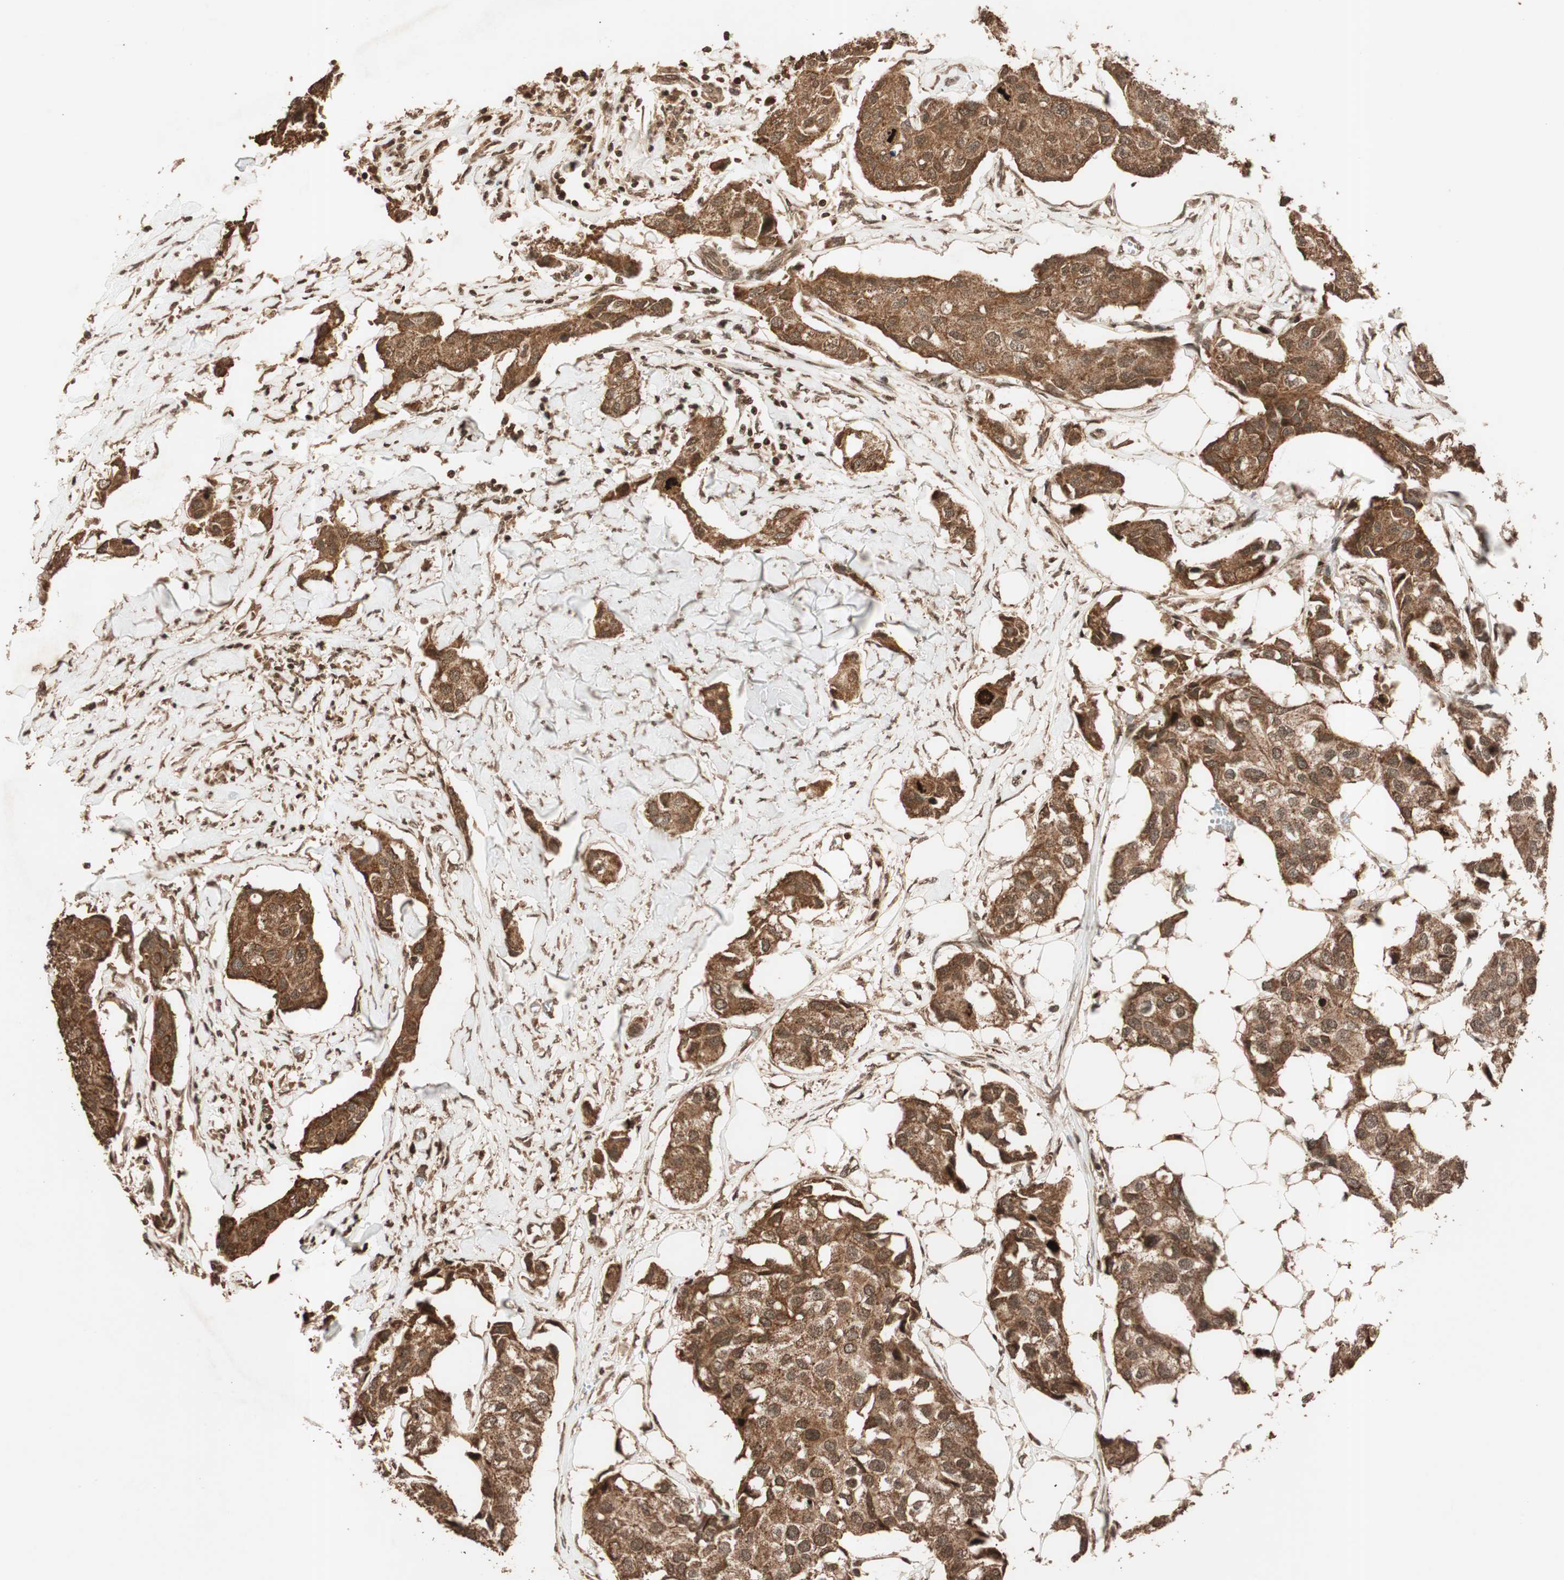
{"staining": {"intensity": "strong", "quantity": ">75%", "location": "cytoplasmic/membranous"}, "tissue": "breast cancer", "cell_type": "Tumor cells", "image_type": "cancer", "snomed": [{"axis": "morphology", "description": "Duct carcinoma"}, {"axis": "topography", "description": "Breast"}], "caption": "Human breast cancer stained with a protein marker reveals strong staining in tumor cells.", "gene": "ALKBH5", "patient": {"sex": "female", "age": 80}}